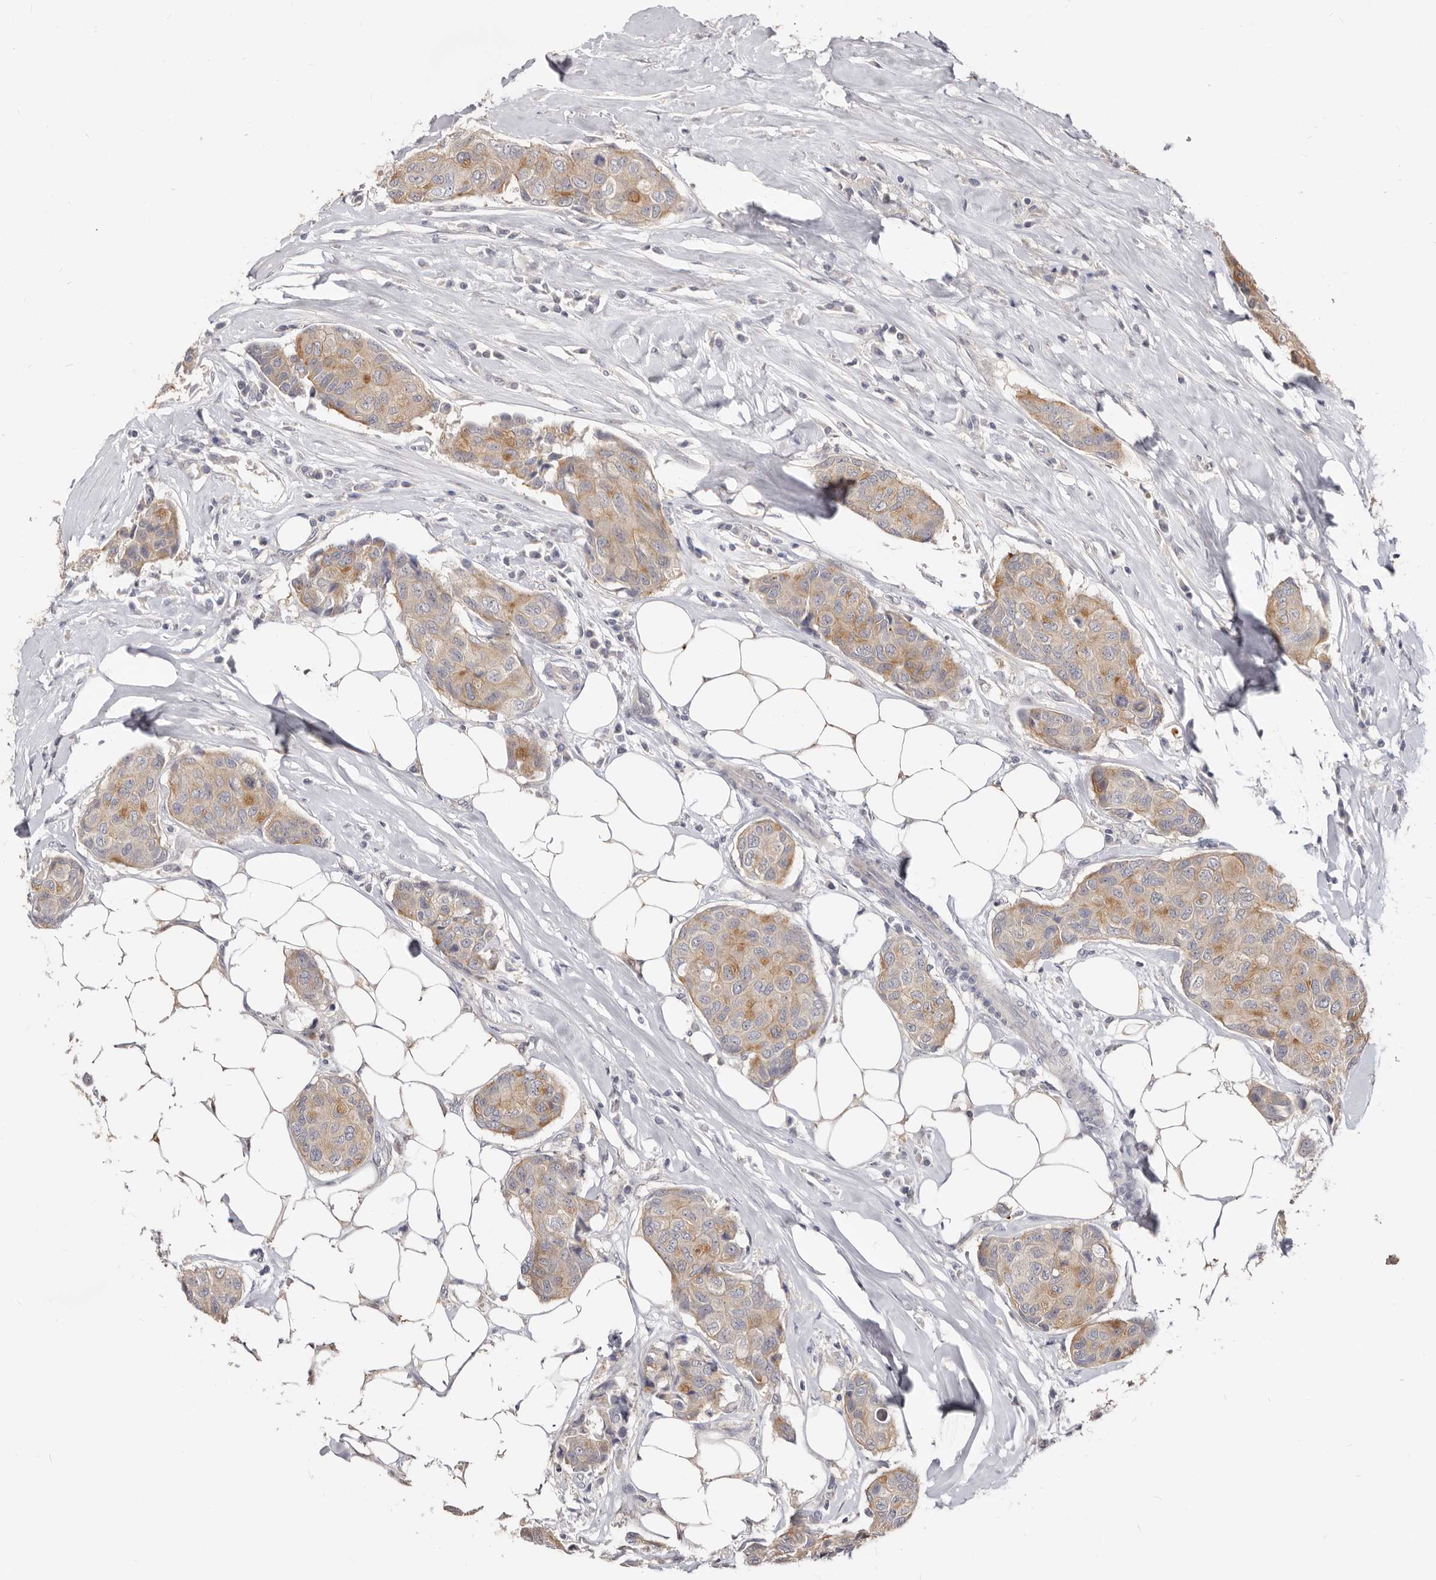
{"staining": {"intensity": "moderate", "quantity": "25%-75%", "location": "cytoplasmic/membranous"}, "tissue": "breast cancer", "cell_type": "Tumor cells", "image_type": "cancer", "snomed": [{"axis": "morphology", "description": "Duct carcinoma"}, {"axis": "topography", "description": "Breast"}], "caption": "Immunohistochemistry (DAB (3,3'-diaminobenzidine)) staining of breast cancer (intraductal carcinoma) reveals moderate cytoplasmic/membranous protein expression in about 25%-75% of tumor cells.", "gene": "TC2N", "patient": {"sex": "female", "age": 80}}